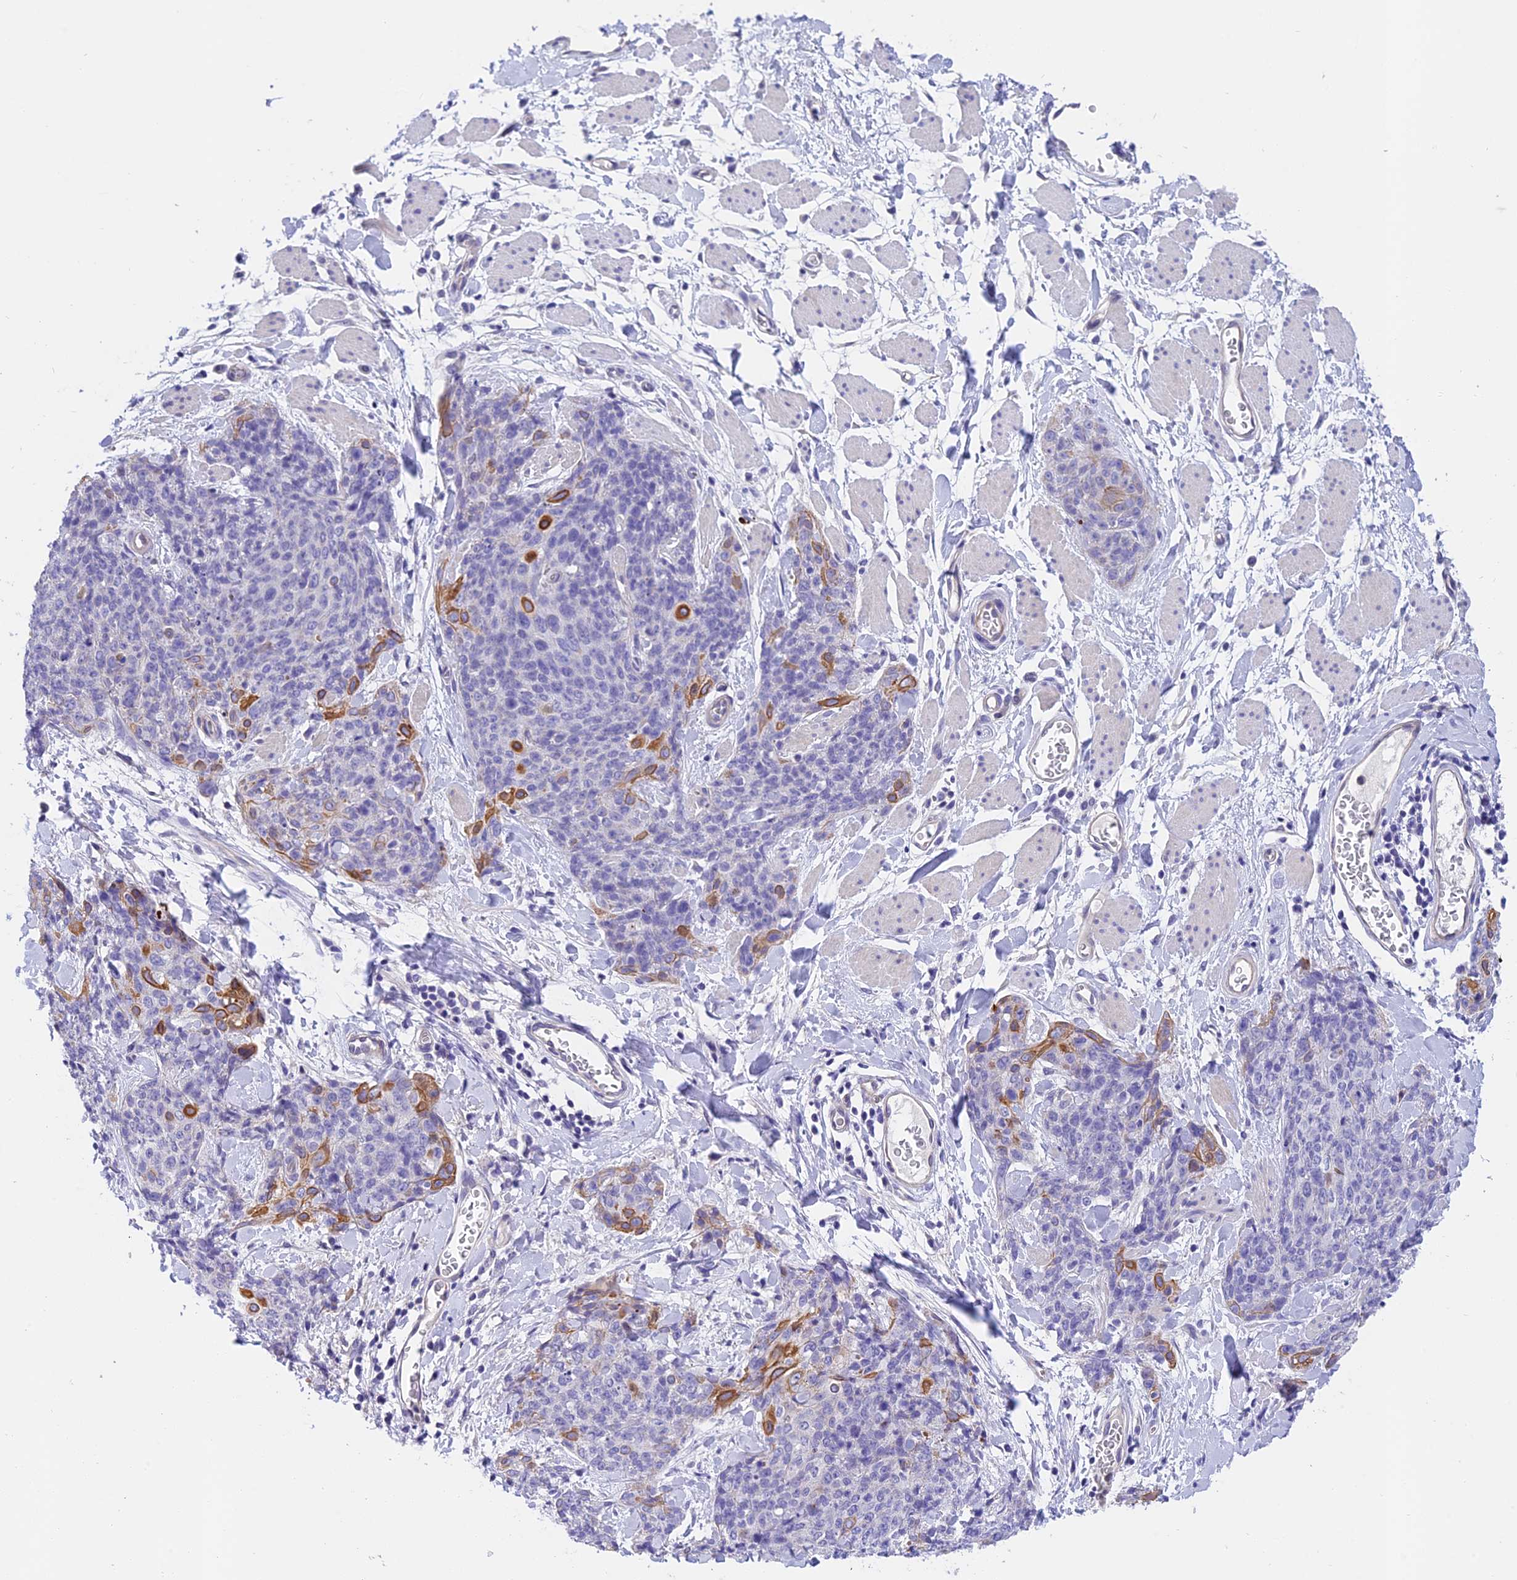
{"staining": {"intensity": "moderate", "quantity": "<25%", "location": "cytoplasmic/membranous"}, "tissue": "skin cancer", "cell_type": "Tumor cells", "image_type": "cancer", "snomed": [{"axis": "morphology", "description": "Squamous cell carcinoma, NOS"}, {"axis": "topography", "description": "Skin"}, {"axis": "topography", "description": "Vulva"}], "caption": "Immunohistochemical staining of human squamous cell carcinoma (skin) reveals low levels of moderate cytoplasmic/membranous protein positivity in approximately <25% of tumor cells.", "gene": "C17orf67", "patient": {"sex": "female", "age": 85}}